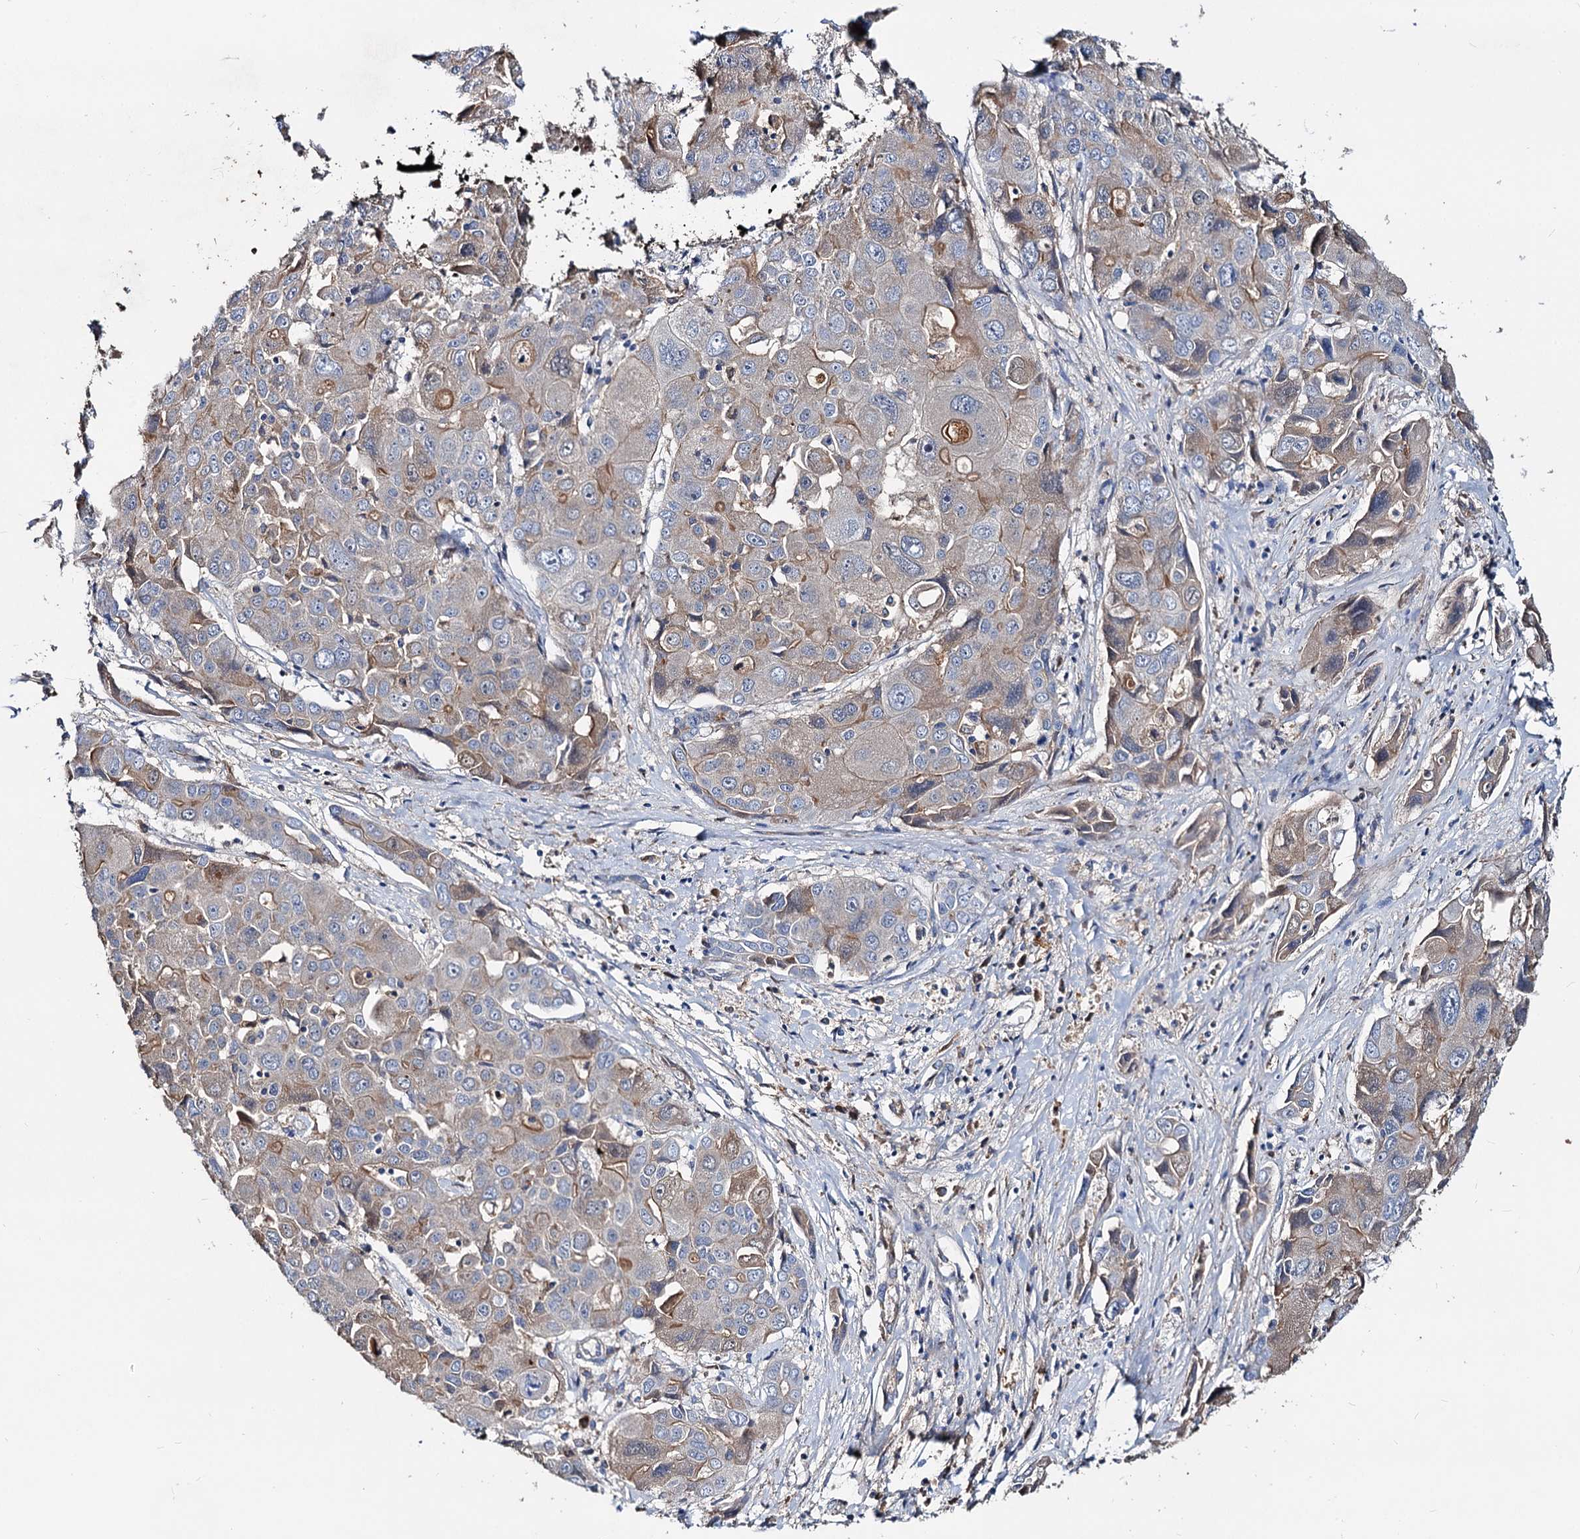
{"staining": {"intensity": "moderate", "quantity": "<25%", "location": "cytoplasmic/membranous"}, "tissue": "liver cancer", "cell_type": "Tumor cells", "image_type": "cancer", "snomed": [{"axis": "morphology", "description": "Cholangiocarcinoma"}, {"axis": "topography", "description": "Liver"}], "caption": "Immunohistochemical staining of liver cholangiocarcinoma demonstrates low levels of moderate cytoplasmic/membranous positivity in approximately <25% of tumor cells. (IHC, brightfield microscopy, high magnification).", "gene": "ACY3", "patient": {"sex": "male", "age": 67}}